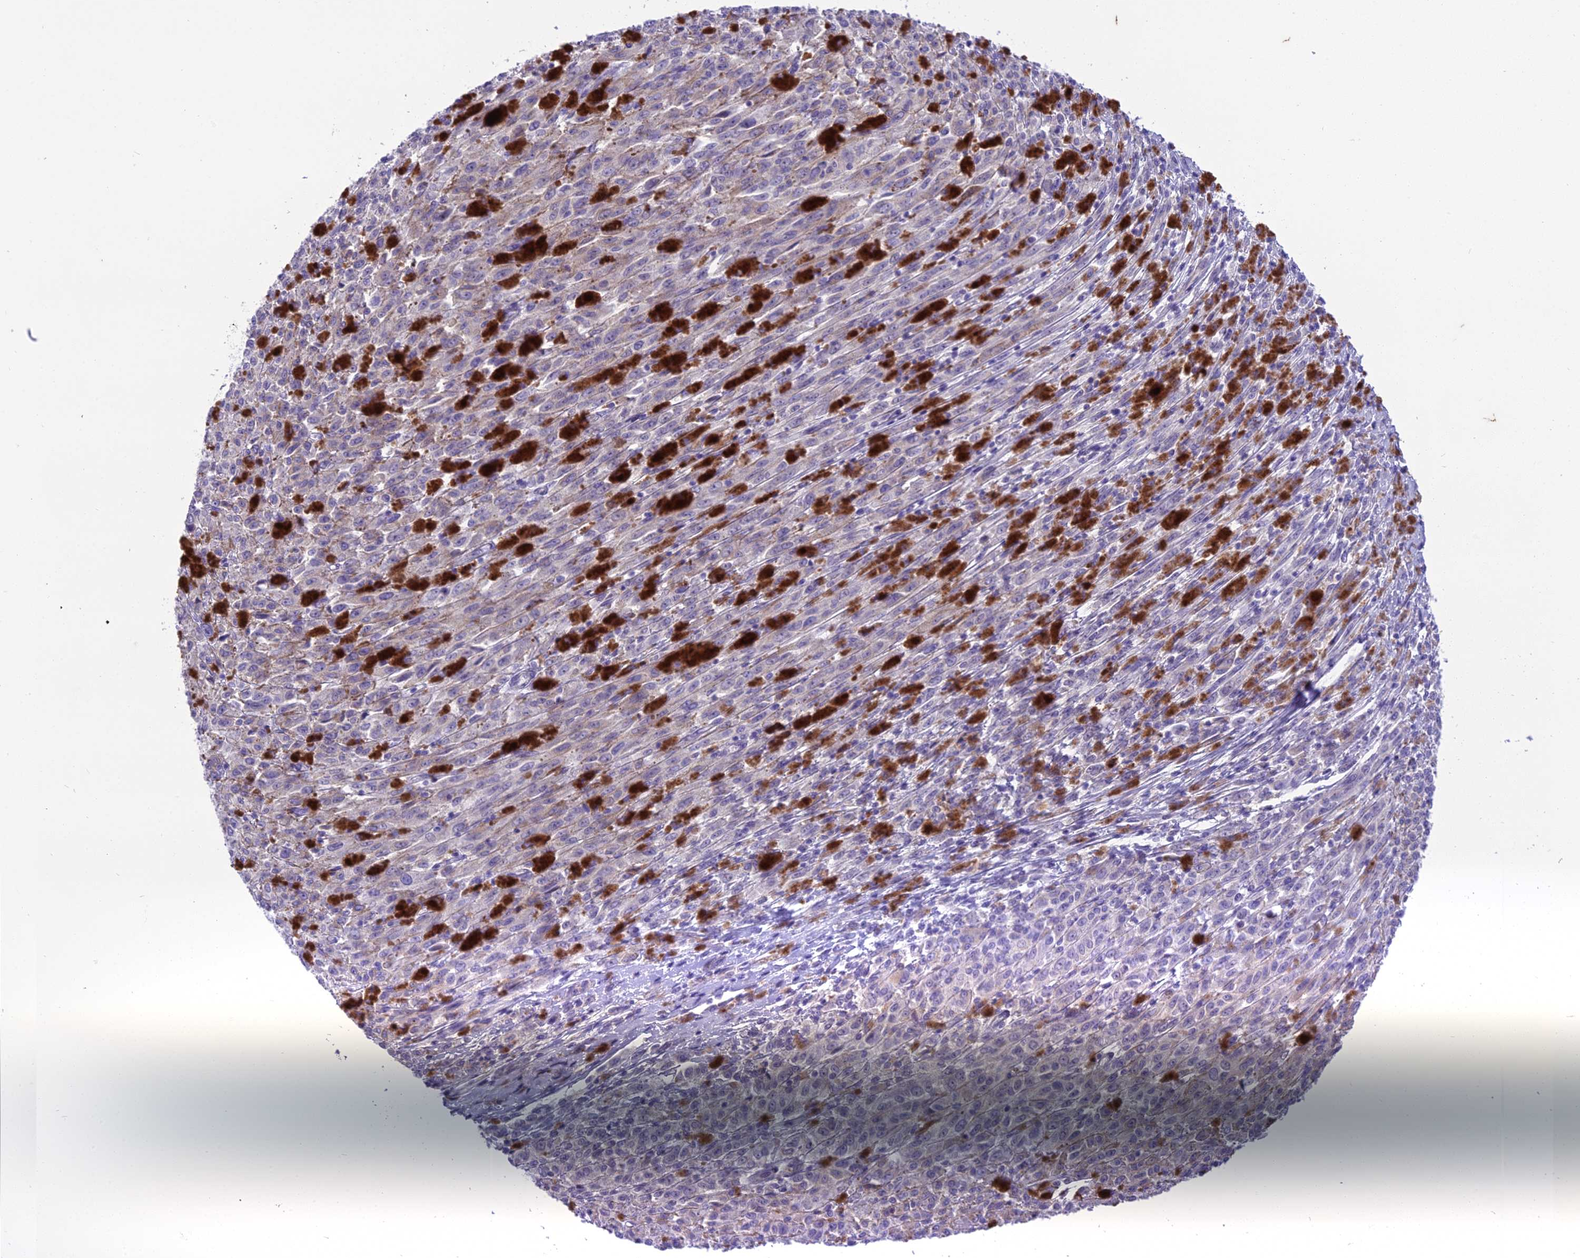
{"staining": {"intensity": "weak", "quantity": "<25%", "location": "cytoplasmic/membranous"}, "tissue": "melanoma", "cell_type": "Tumor cells", "image_type": "cancer", "snomed": [{"axis": "morphology", "description": "Malignant melanoma, NOS"}, {"axis": "topography", "description": "Skin"}], "caption": "This is a photomicrograph of IHC staining of malignant melanoma, which shows no staining in tumor cells.", "gene": "SCRT1", "patient": {"sex": "female", "age": 52}}